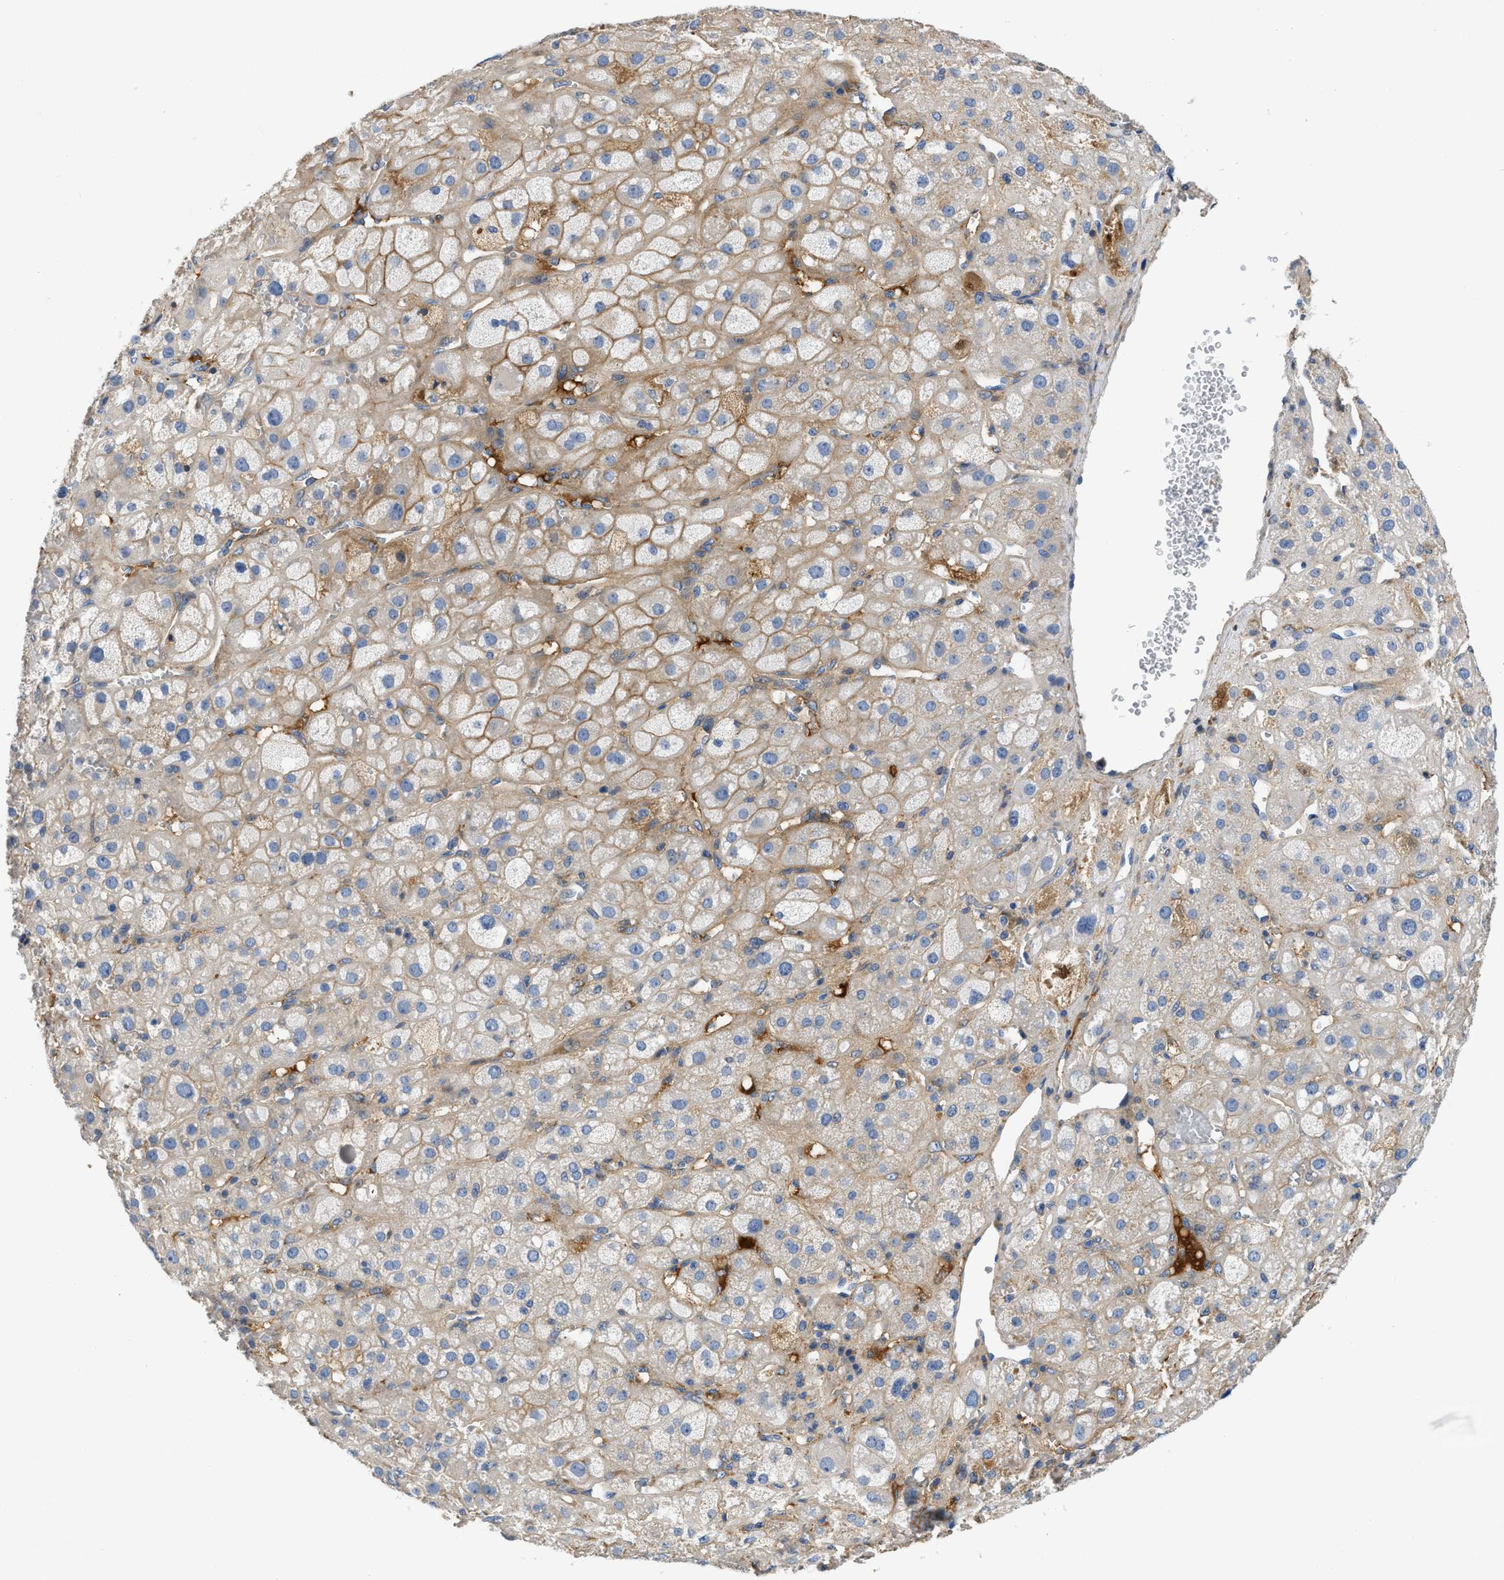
{"staining": {"intensity": "weak", "quantity": "25%-75%", "location": "cytoplasmic/membranous"}, "tissue": "adrenal gland", "cell_type": "Glandular cells", "image_type": "normal", "snomed": [{"axis": "morphology", "description": "Normal tissue, NOS"}, {"axis": "topography", "description": "Adrenal gland"}], "caption": "A low amount of weak cytoplasmic/membranous positivity is identified in approximately 25%-75% of glandular cells in normal adrenal gland. (IHC, brightfield microscopy, high magnification).", "gene": "C1S", "patient": {"sex": "female", "age": 47}}